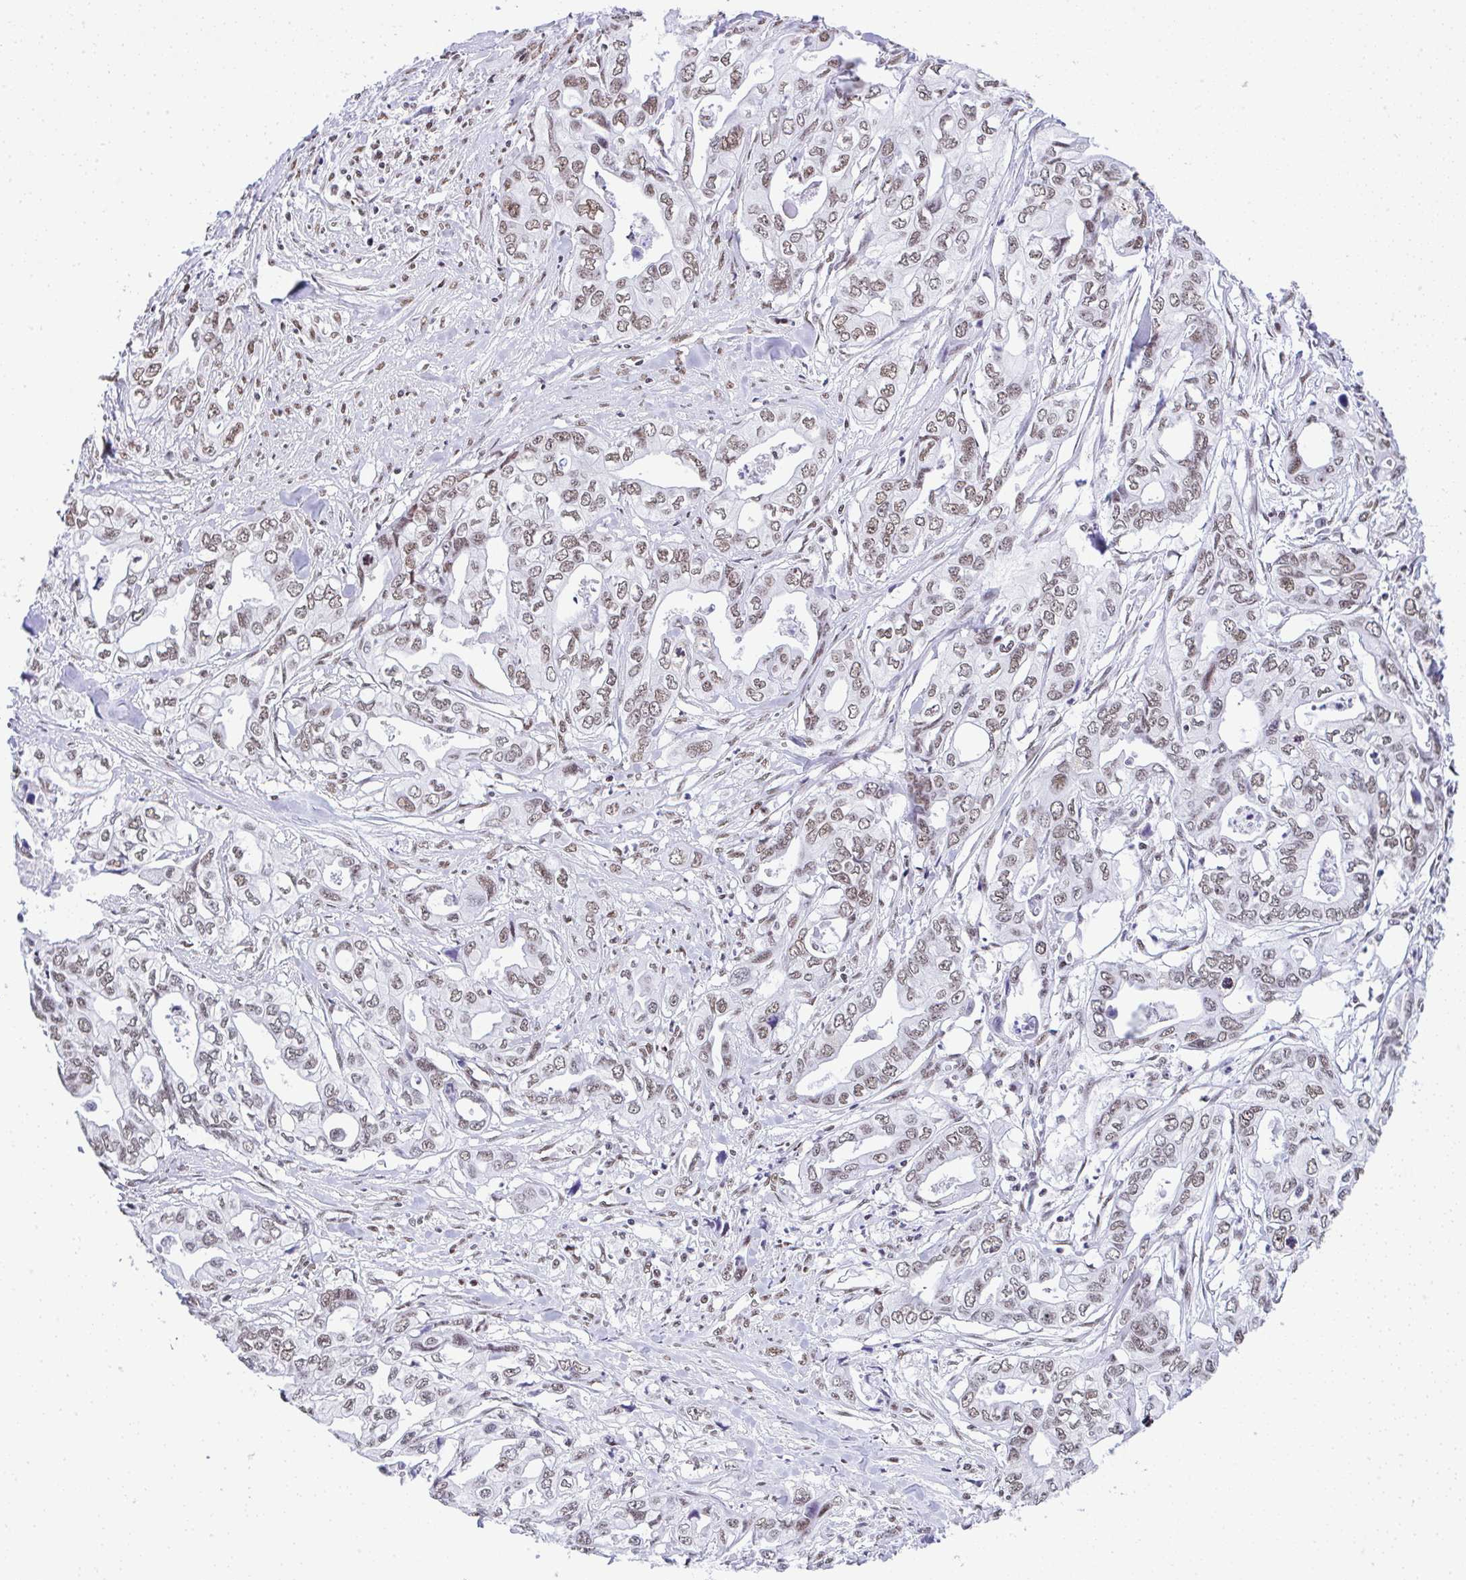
{"staining": {"intensity": "weak", "quantity": "25%-75%", "location": "nuclear"}, "tissue": "pancreatic cancer", "cell_type": "Tumor cells", "image_type": "cancer", "snomed": [{"axis": "morphology", "description": "Adenocarcinoma, NOS"}, {"axis": "topography", "description": "Pancreas"}], "caption": "Immunohistochemical staining of human pancreatic adenocarcinoma shows low levels of weak nuclear staining in about 25%-75% of tumor cells.", "gene": "DDX52", "patient": {"sex": "male", "age": 68}}